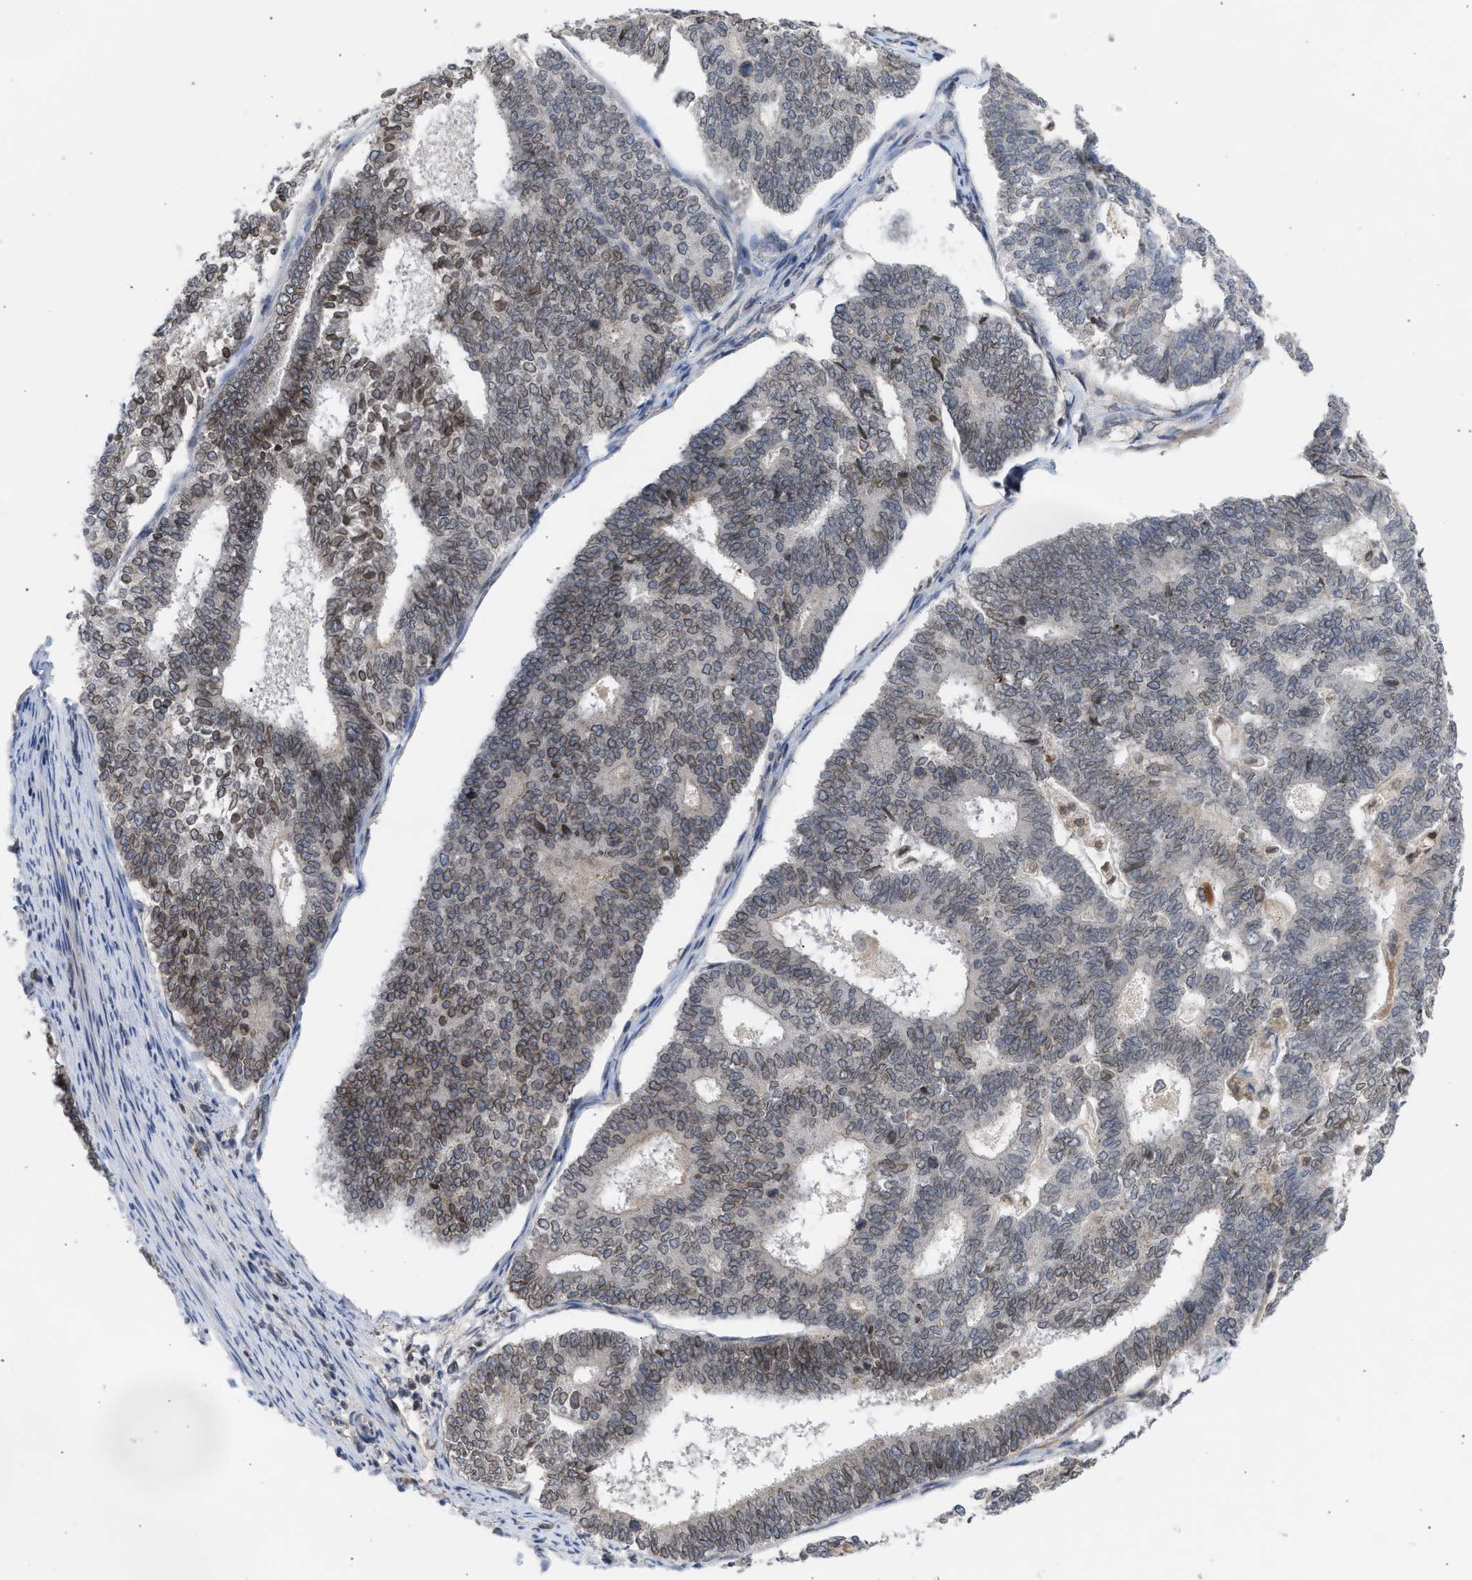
{"staining": {"intensity": "weak", "quantity": "<25%", "location": "cytoplasmic/membranous,nuclear"}, "tissue": "endometrial cancer", "cell_type": "Tumor cells", "image_type": "cancer", "snomed": [{"axis": "morphology", "description": "Adenocarcinoma, NOS"}, {"axis": "topography", "description": "Endometrium"}], "caption": "Micrograph shows no significant protein expression in tumor cells of endometrial cancer (adenocarcinoma).", "gene": "NUP62", "patient": {"sex": "female", "age": 70}}